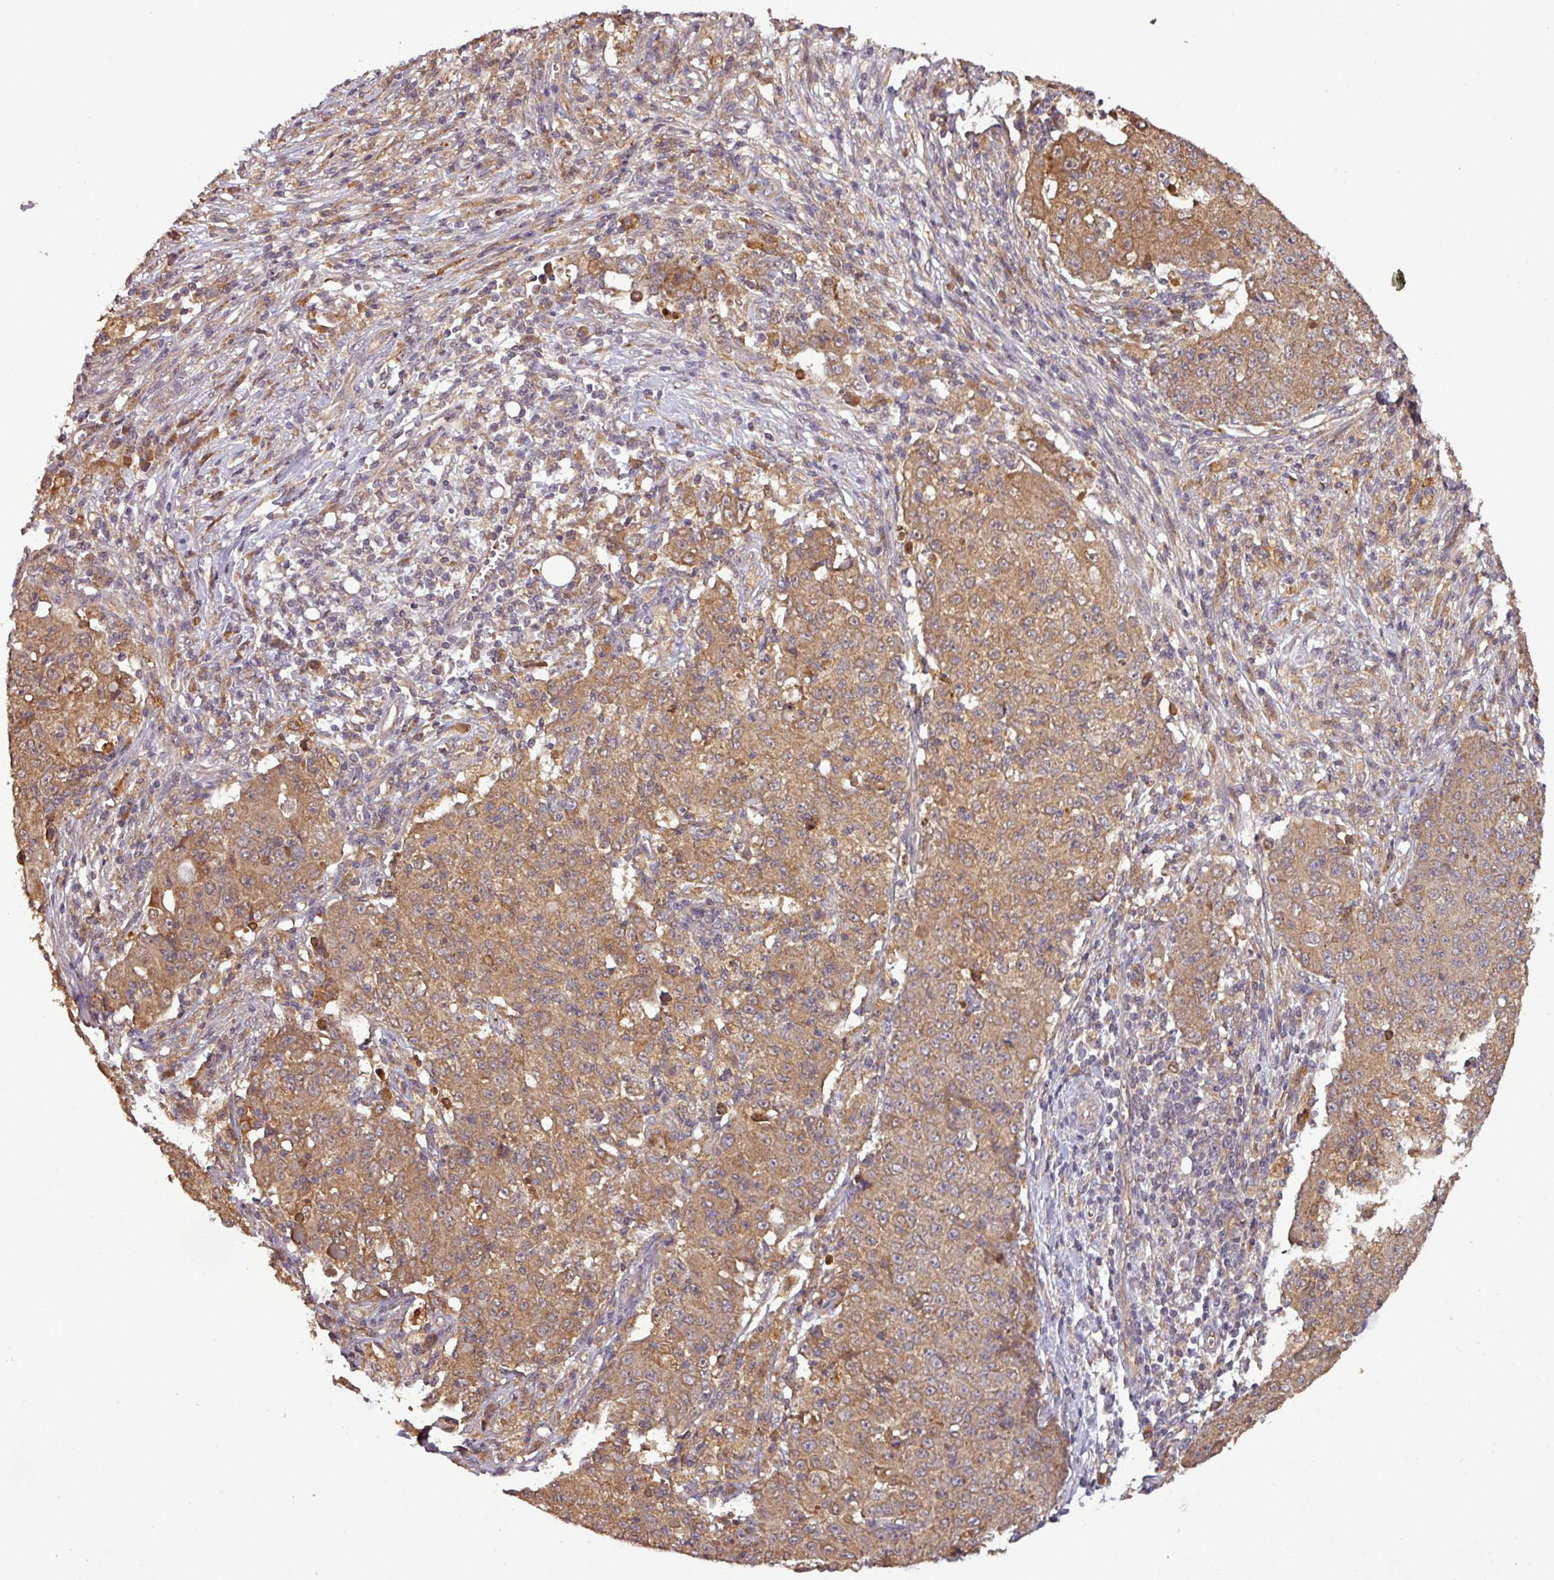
{"staining": {"intensity": "moderate", "quantity": ">75%", "location": "cytoplasmic/membranous"}, "tissue": "ovarian cancer", "cell_type": "Tumor cells", "image_type": "cancer", "snomed": [{"axis": "morphology", "description": "Carcinoma, endometroid"}, {"axis": "topography", "description": "Ovary"}], "caption": "Human ovarian endometroid carcinoma stained for a protein (brown) demonstrates moderate cytoplasmic/membranous positive staining in about >75% of tumor cells.", "gene": "NT5C3A", "patient": {"sex": "female", "age": 42}}